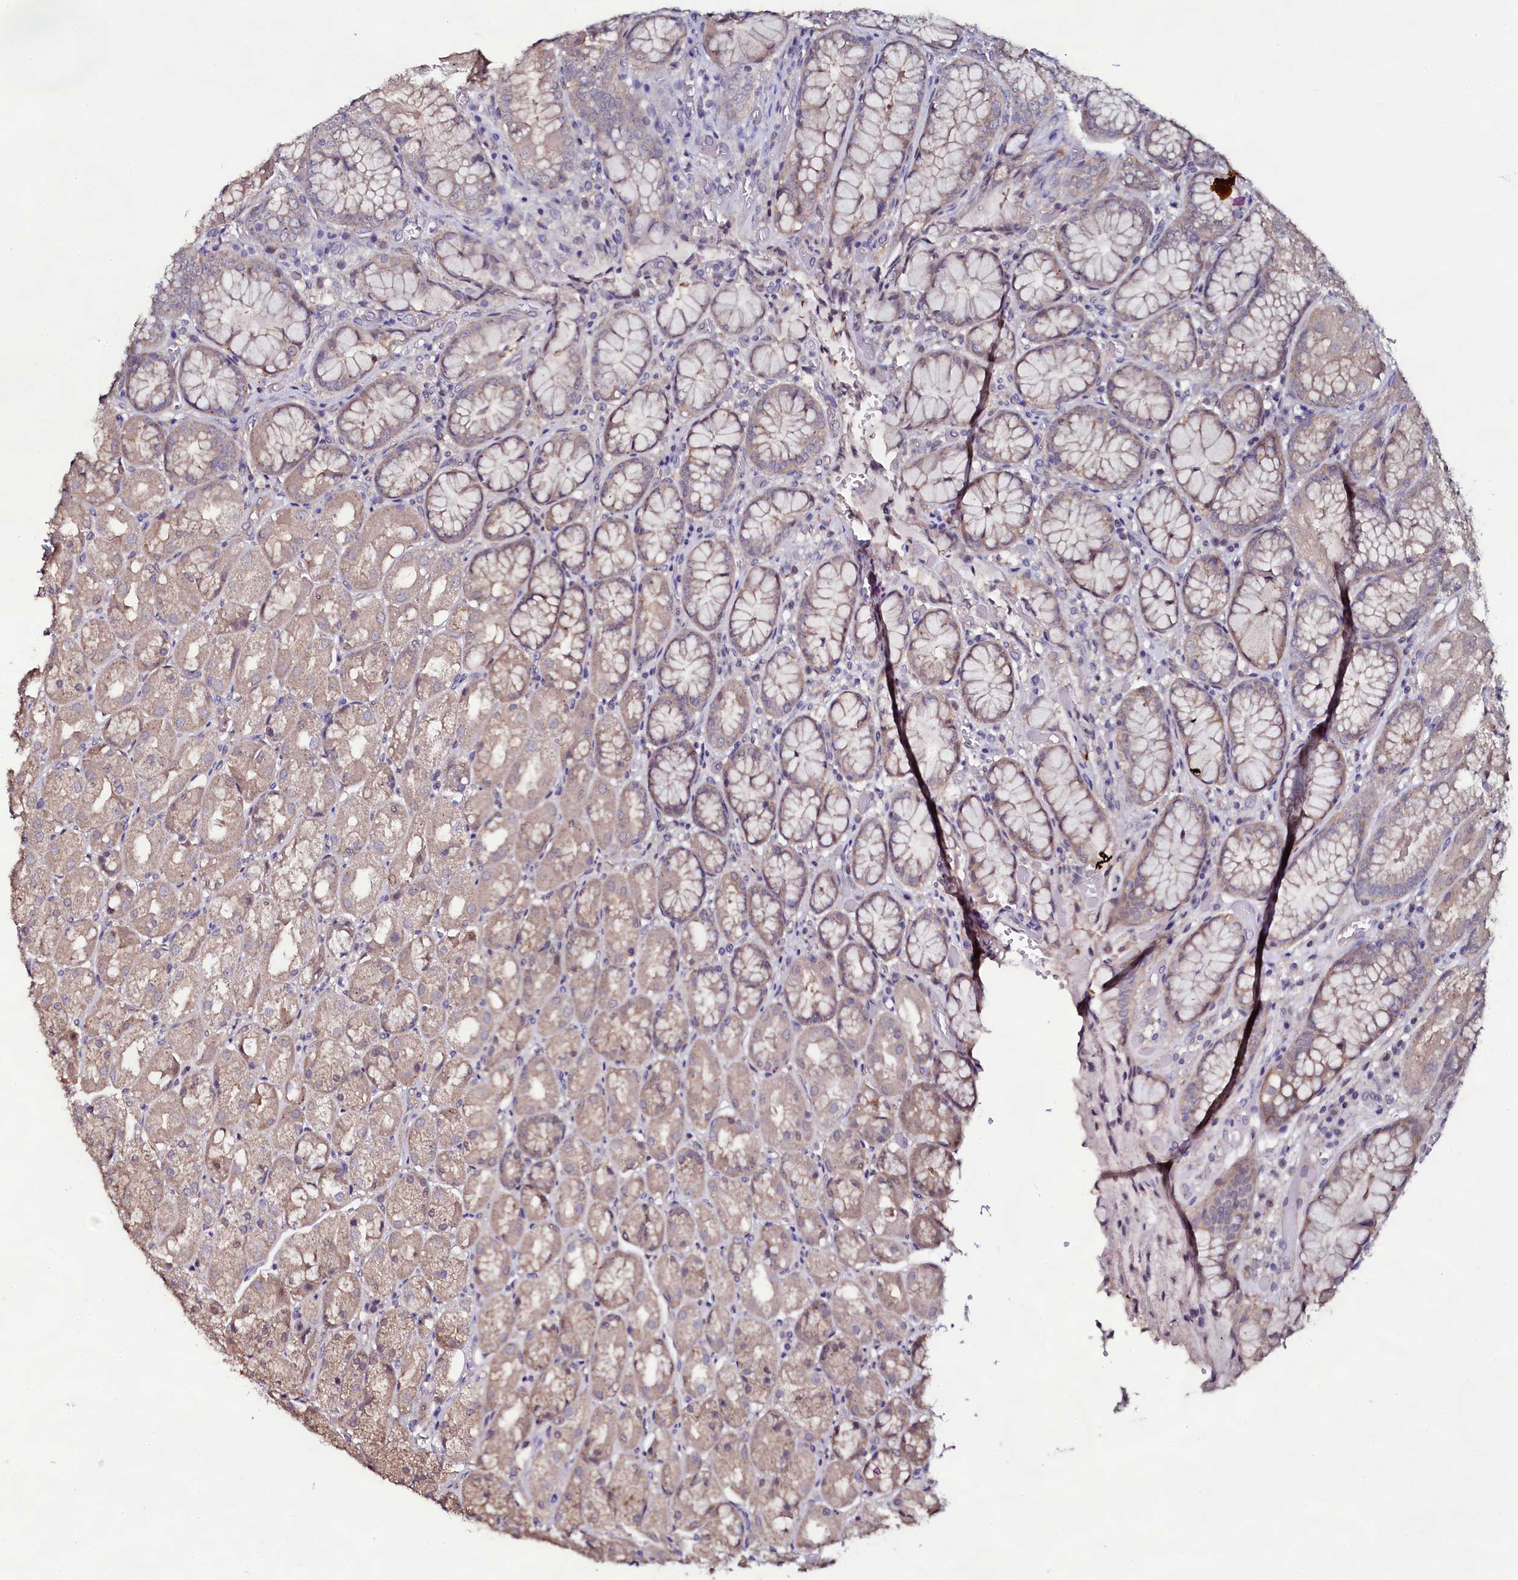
{"staining": {"intensity": "moderate", "quantity": ">75%", "location": "cytoplasmic/membranous,nuclear"}, "tissue": "stomach", "cell_type": "Glandular cells", "image_type": "normal", "snomed": [{"axis": "morphology", "description": "Normal tissue, NOS"}, {"axis": "topography", "description": "Stomach, upper"}], "caption": "A brown stain shows moderate cytoplasmic/membranous,nuclear staining of a protein in glandular cells of benign stomach.", "gene": "USPL1", "patient": {"sex": "male", "age": 72}}